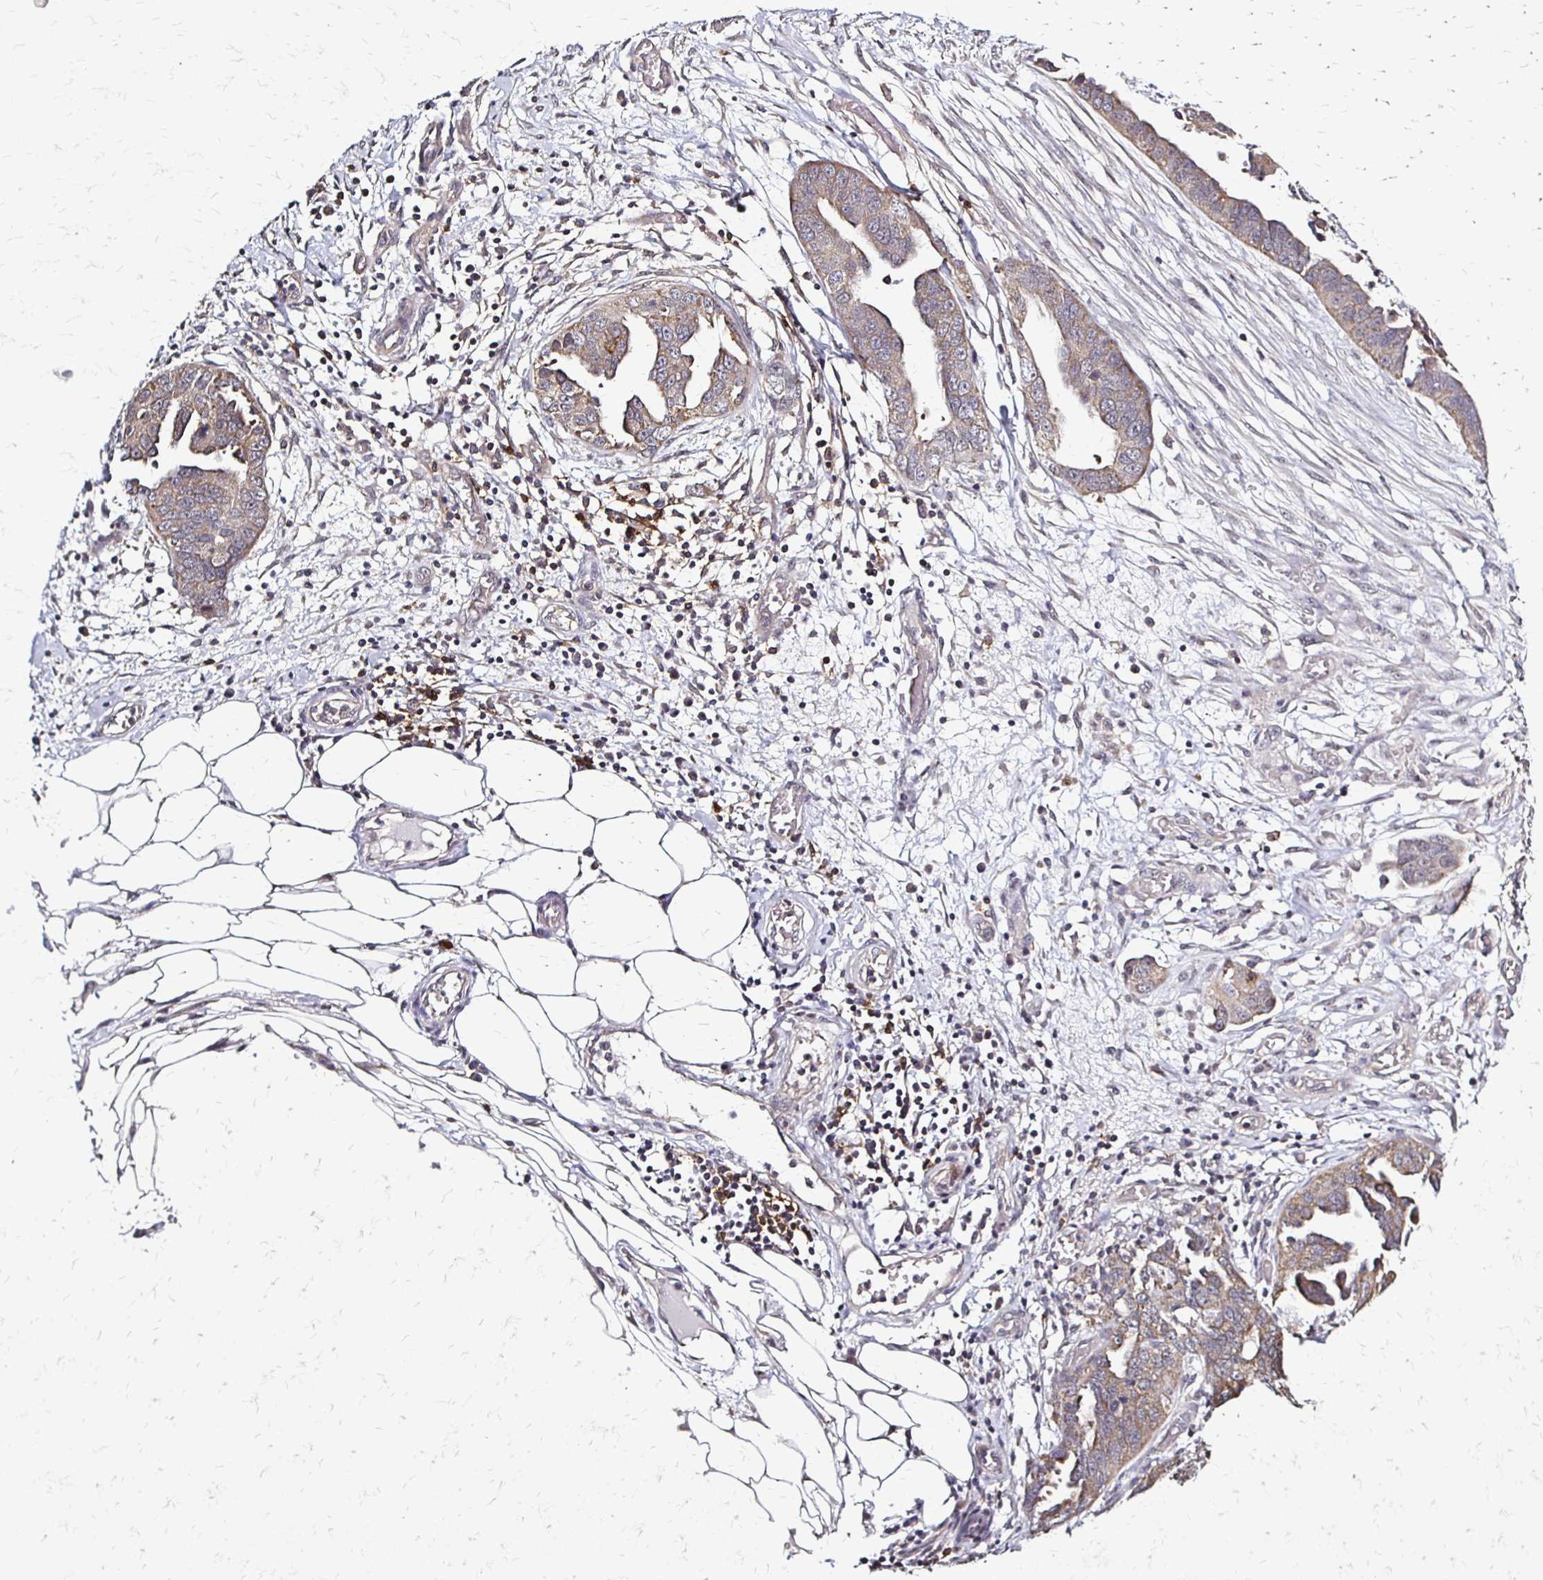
{"staining": {"intensity": "weak", "quantity": ">75%", "location": "cytoplasmic/membranous"}, "tissue": "ovarian cancer", "cell_type": "Tumor cells", "image_type": "cancer", "snomed": [{"axis": "morphology", "description": "Cystadenocarcinoma, serous, NOS"}, {"axis": "topography", "description": "Ovary"}], "caption": "High-magnification brightfield microscopy of serous cystadenocarcinoma (ovarian) stained with DAB (brown) and counterstained with hematoxylin (blue). tumor cells exhibit weak cytoplasmic/membranous positivity is appreciated in about>75% of cells.", "gene": "SLC9A9", "patient": {"sex": "female", "age": 75}}